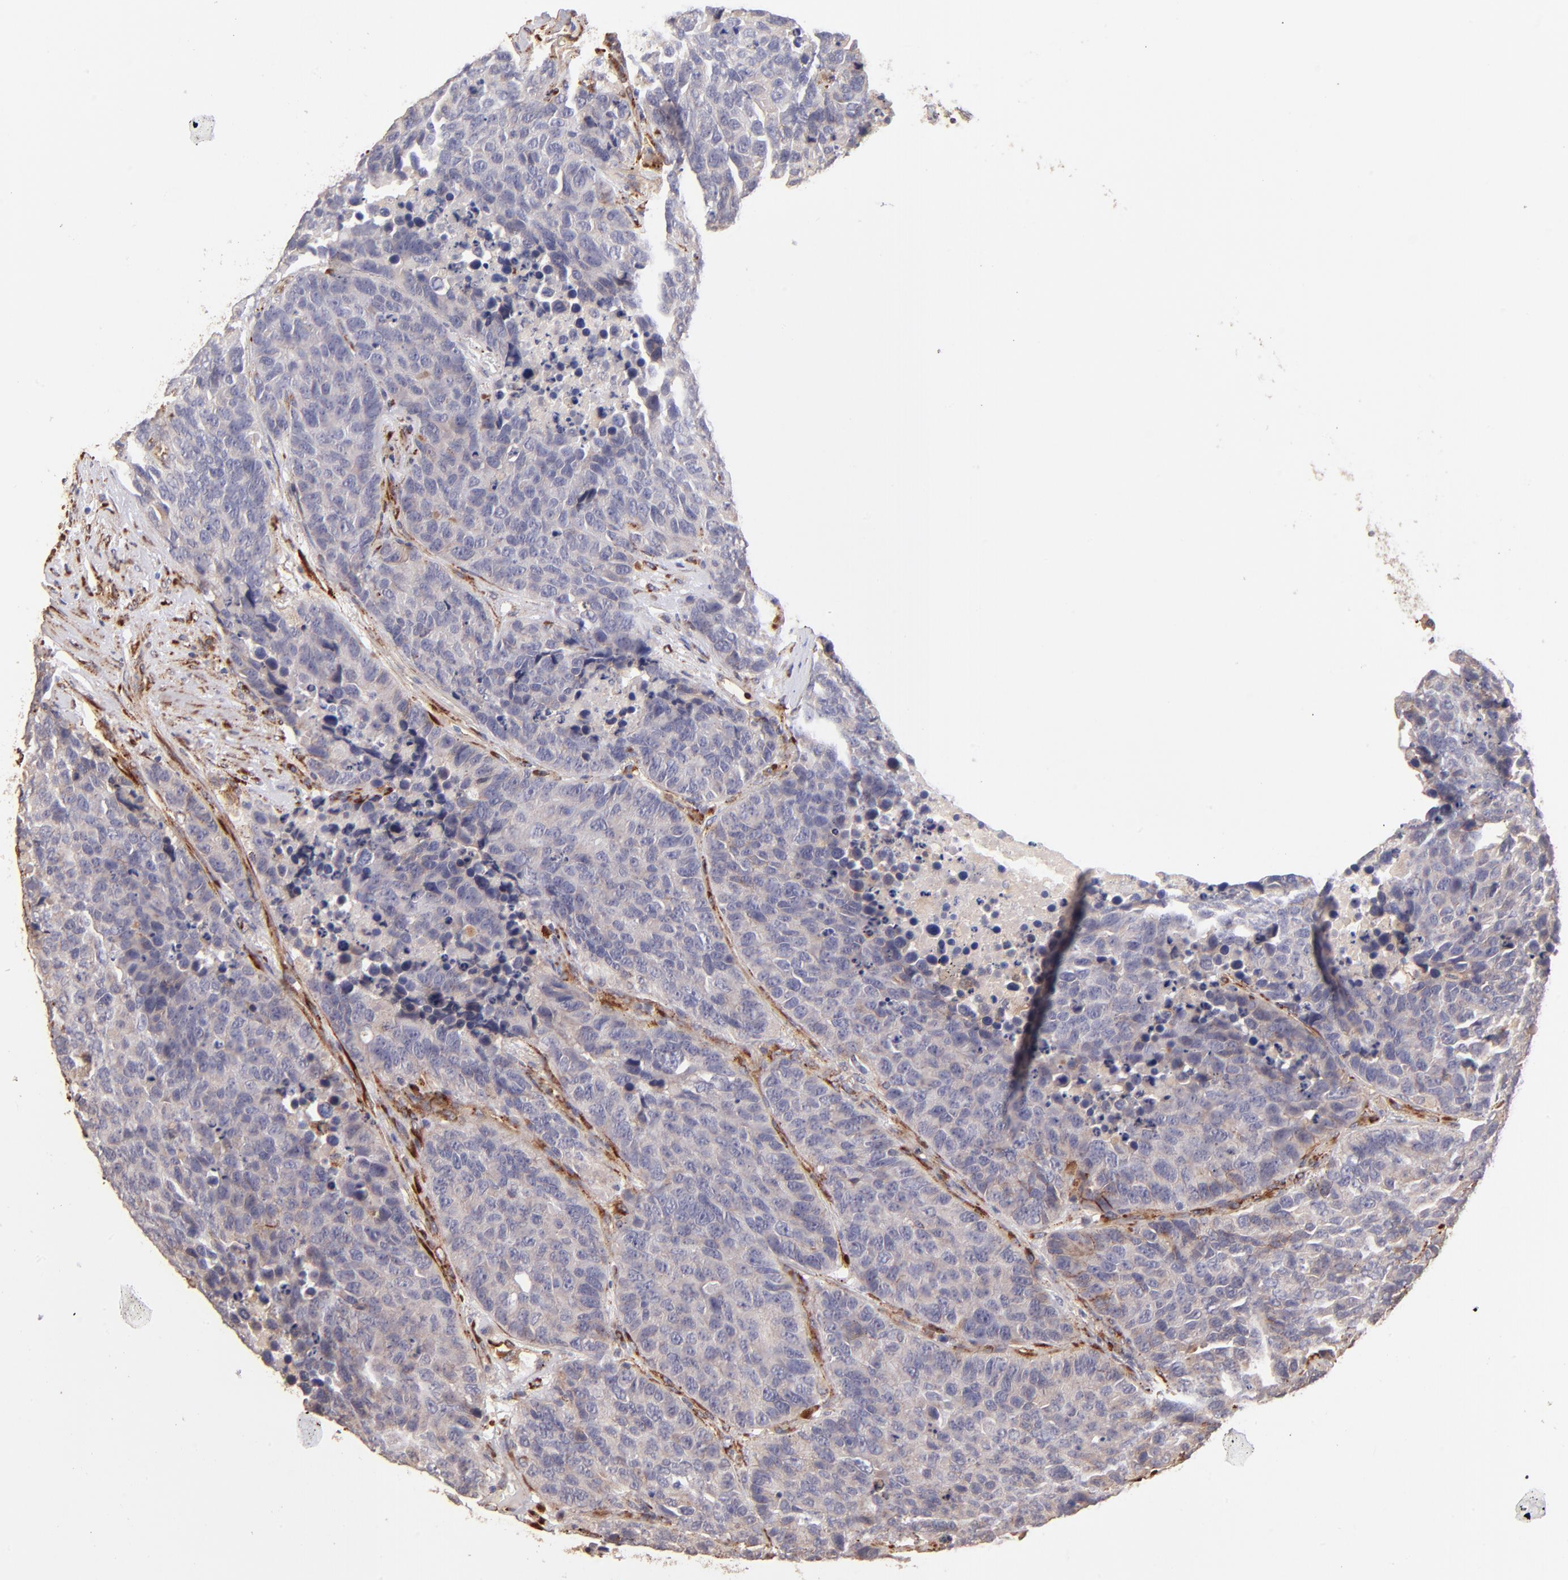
{"staining": {"intensity": "negative", "quantity": "none", "location": "none"}, "tissue": "carcinoid", "cell_type": "Tumor cells", "image_type": "cancer", "snomed": [{"axis": "morphology", "description": "Carcinoid, malignant, NOS"}, {"axis": "topography", "description": "Lung"}], "caption": "High magnification brightfield microscopy of carcinoid stained with DAB (brown) and counterstained with hematoxylin (blue): tumor cells show no significant expression.", "gene": "SPARC", "patient": {"sex": "male", "age": 60}}